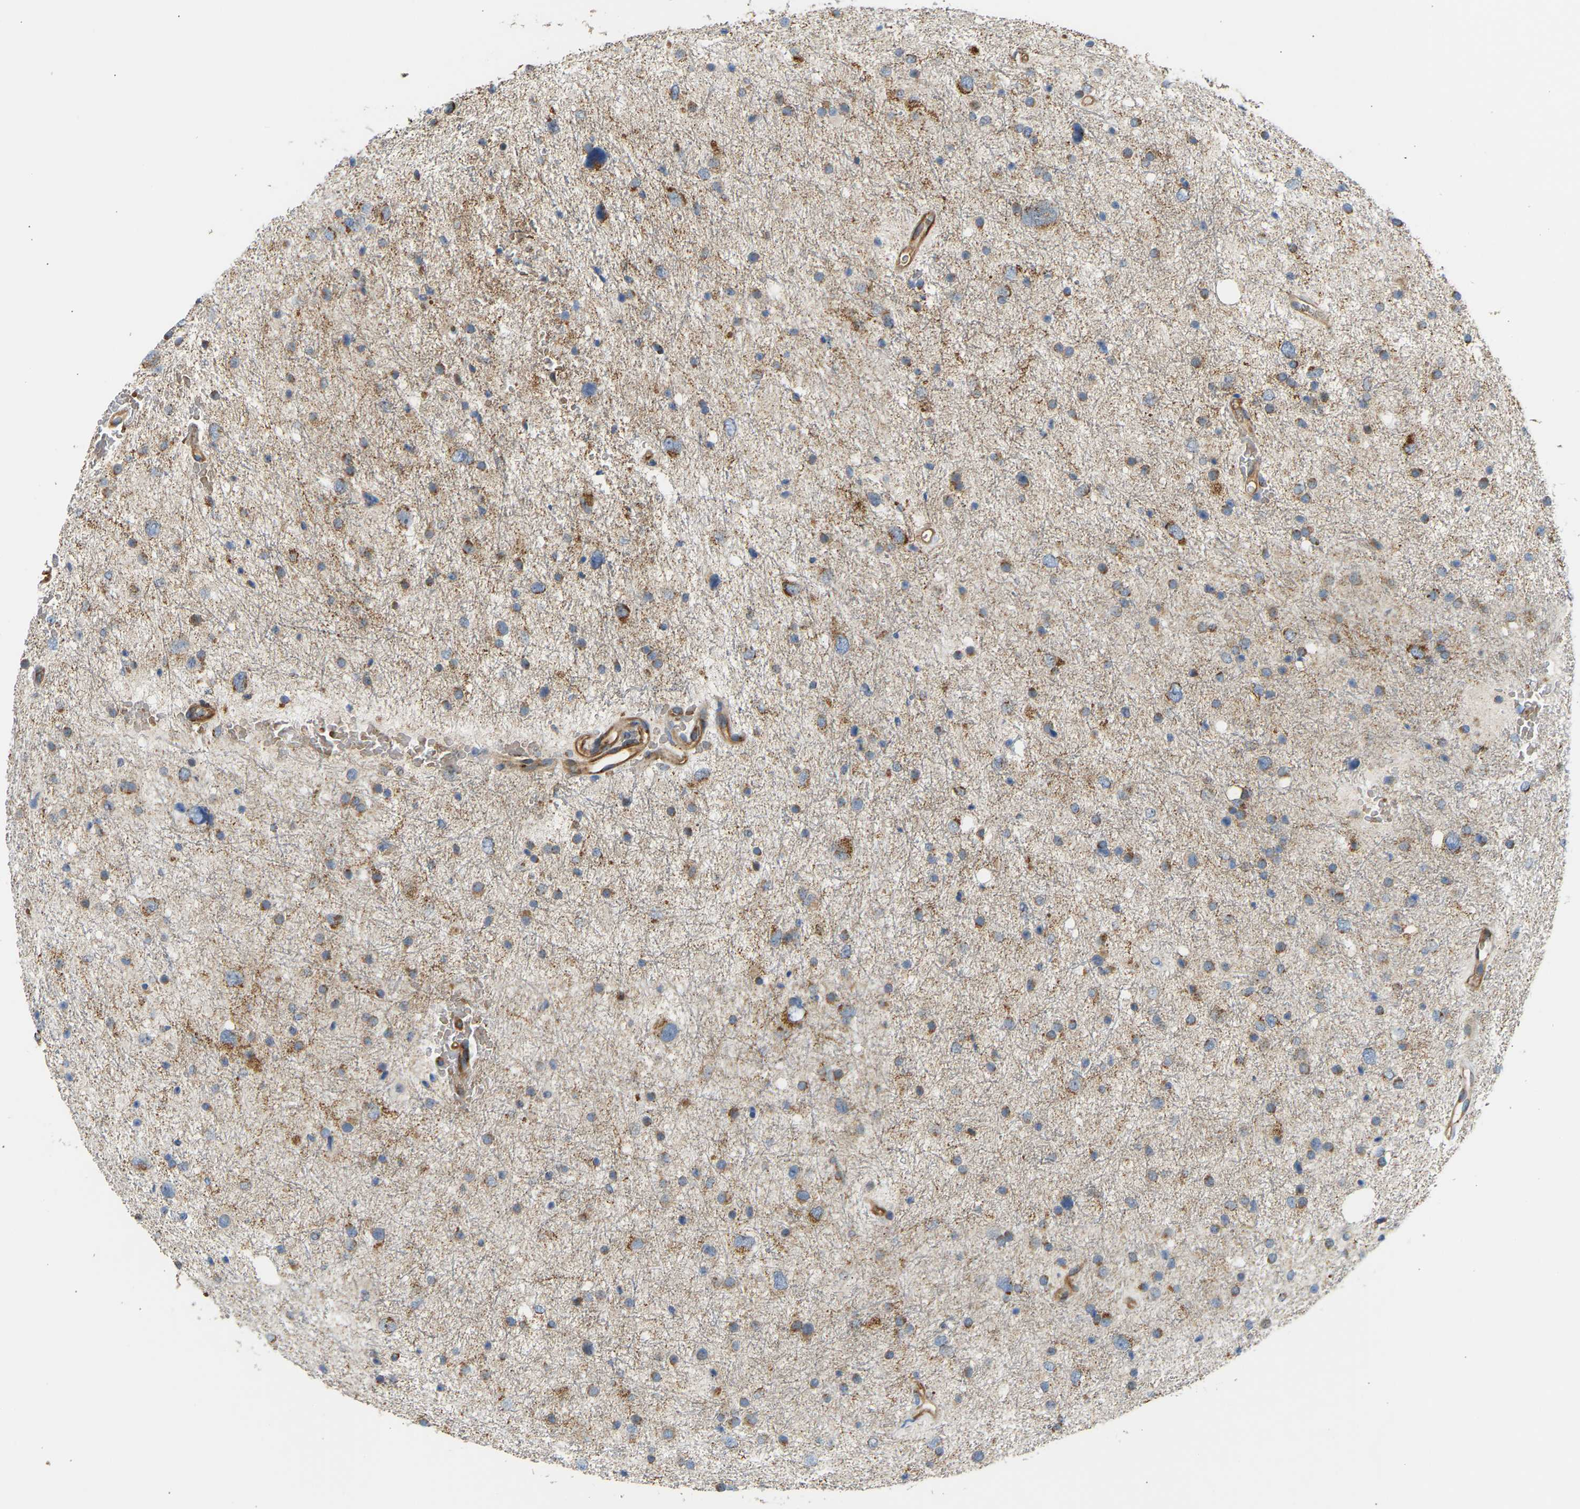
{"staining": {"intensity": "moderate", "quantity": ">75%", "location": "cytoplasmic/membranous"}, "tissue": "glioma", "cell_type": "Tumor cells", "image_type": "cancer", "snomed": [{"axis": "morphology", "description": "Glioma, malignant, Low grade"}, {"axis": "topography", "description": "Brain"}], "caption": "This micrograph demonstrates IHC staining of human malignant glioma (low-grade), with medium moderate cytoplasmic/membranous expression in approximately >75% of tumor cells.", "gene": "YIPF2", "patient": {"sex": "female", "age": 37}}